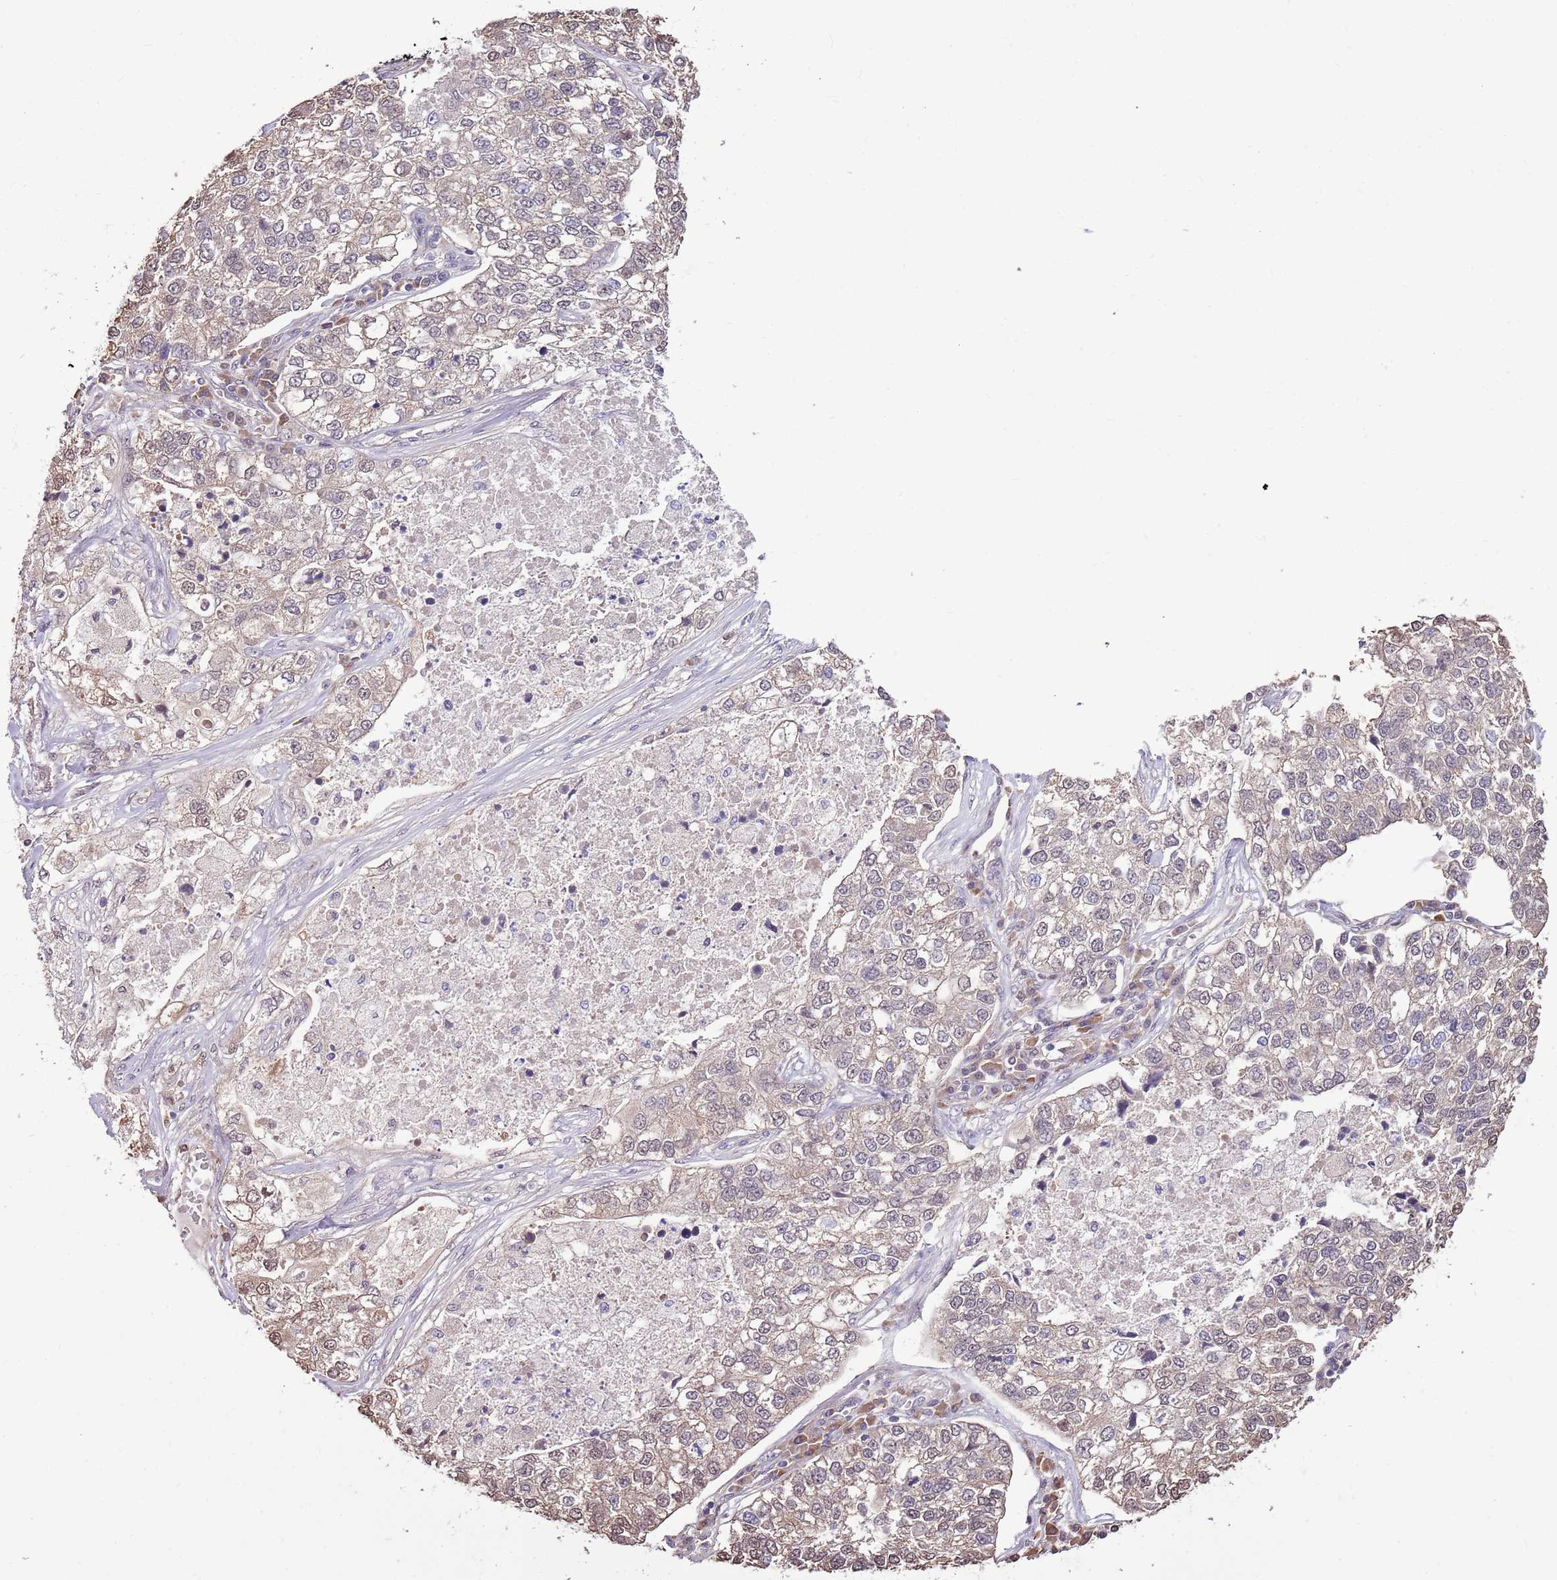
{"staining": {"intensity": "weak", "quantity": "<25%", "location": "cytoplasmic/membranous"}, "tissue": "lung cancer", "cell_type": "Tumor cells", "image_type": "cancer", "snomed": [{"axis": "morphology", "description": "Adenocarcinoma, NOS"}, {"axis": "topography", "description": "Lung"}], "caption": "Human adenocarcinoma (lung) stained for a protein using immunohistochemistry shows no staining in tumor cells.", "gene": "BBS5", "patient": {"sex": "male", "age": 49}}